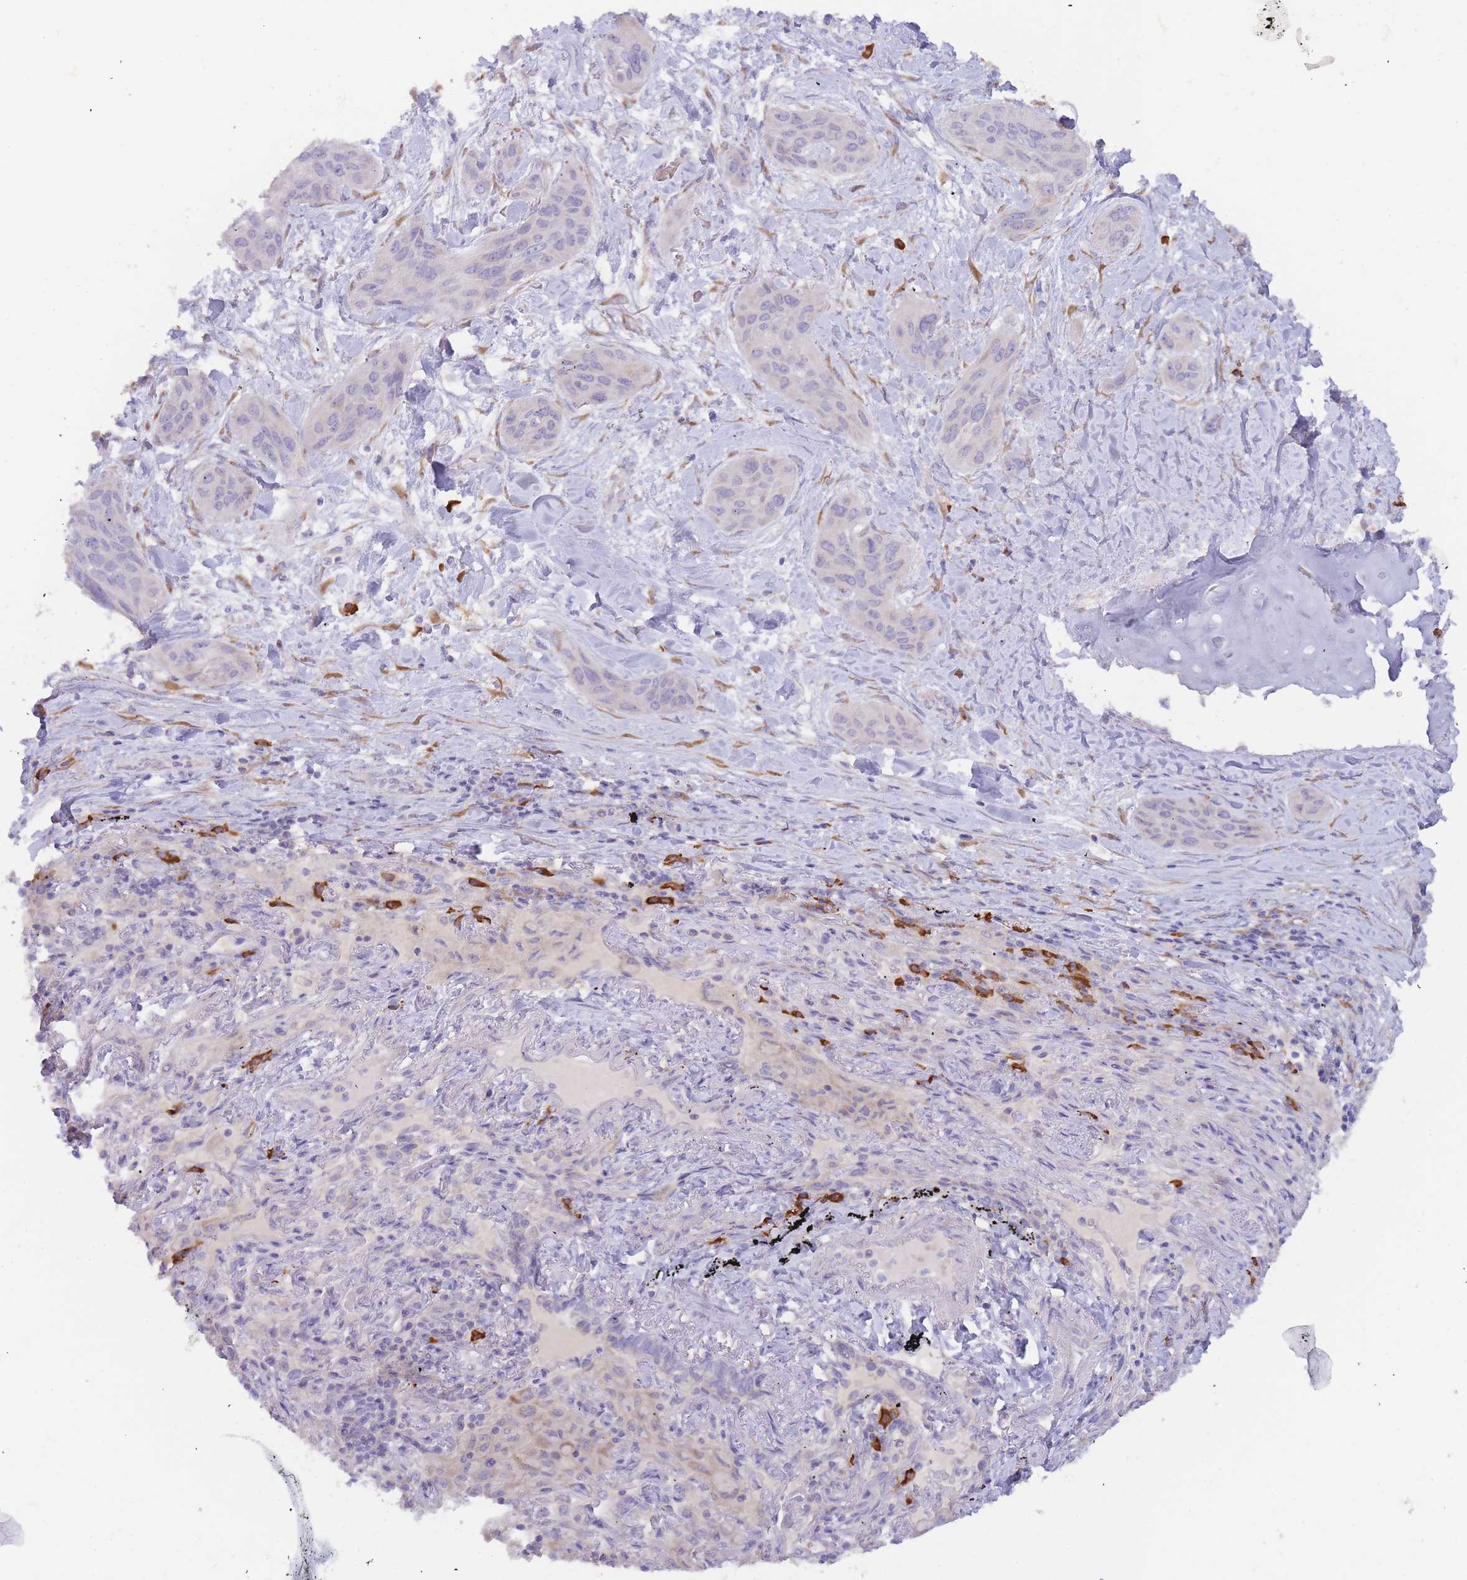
{"staining": {"intensity": "negative", "quantity": "none", "location": "none"}, "tissue": "lung cancer", "cell_type": "Tumor cells", "image_type": "cancer", "snomed": [{"axis": "morphology", "description": "Squamous cell carcinoma, NOS"}, {"axis": "topography", "description": "Lung"}], "caption": "Immunohistochemistry (IHC) image of human lung cancer stained for a protein (brown), which displays no staining in tumor cells.", "gene": "SLC35E4", "patient": {"sex": "female", "age": 70}}